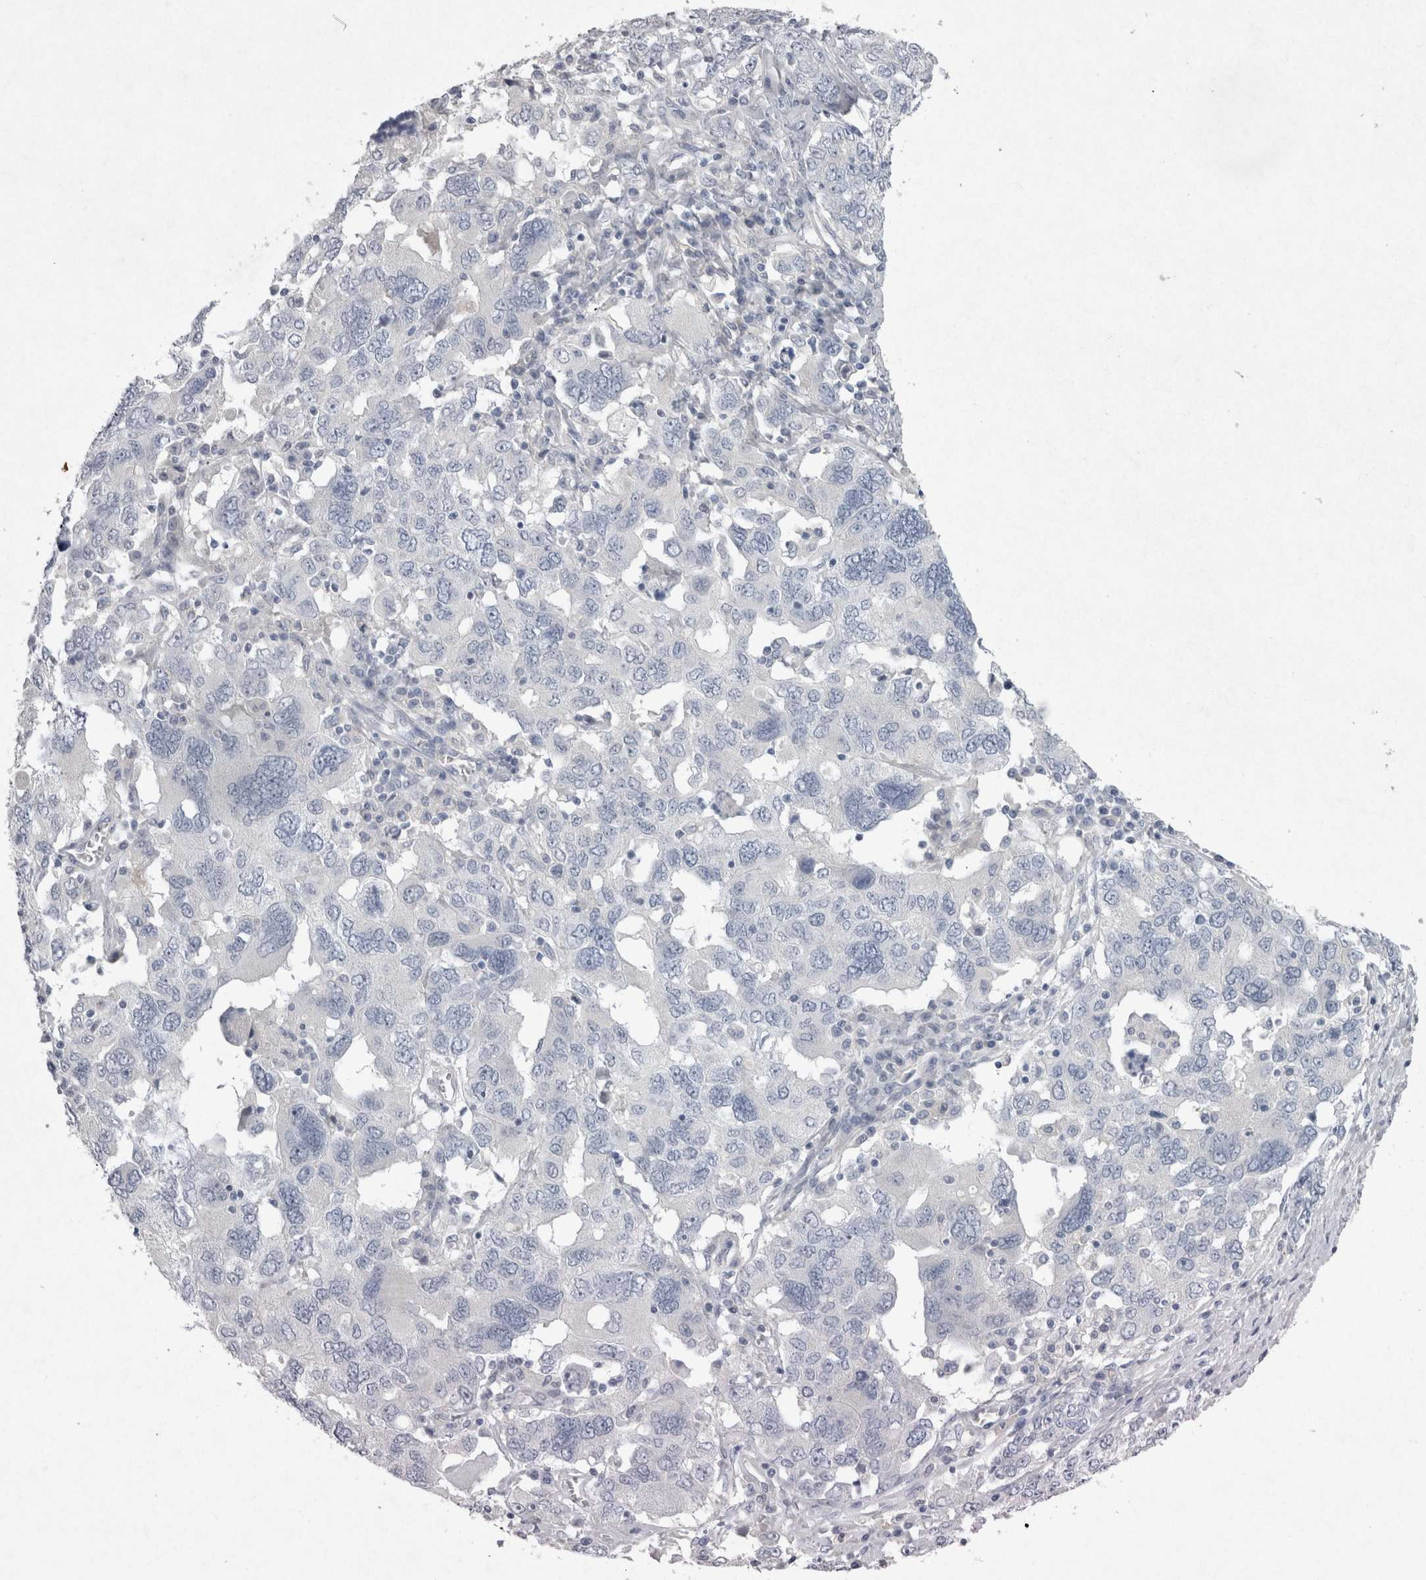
{"staining": {"intensity": "negative", "quantity": "none", "location": "none"}, "tissue": "ovarian cancer", "cell_type": "Tumor cells", "image_type": "cancer", "snomed": [{"axis": "morphology", "description": "Carcinoma, endometroid"}, {"axis": "topography", "description": "Ovary"}], "caption": "Immunohistochemical staining of human ovarian cancer (endometroid carcinoma) demonstrates no significant expression in tumor cells.", "gene": "PDX1", "patient": {"sex": "female", "age": 62}}